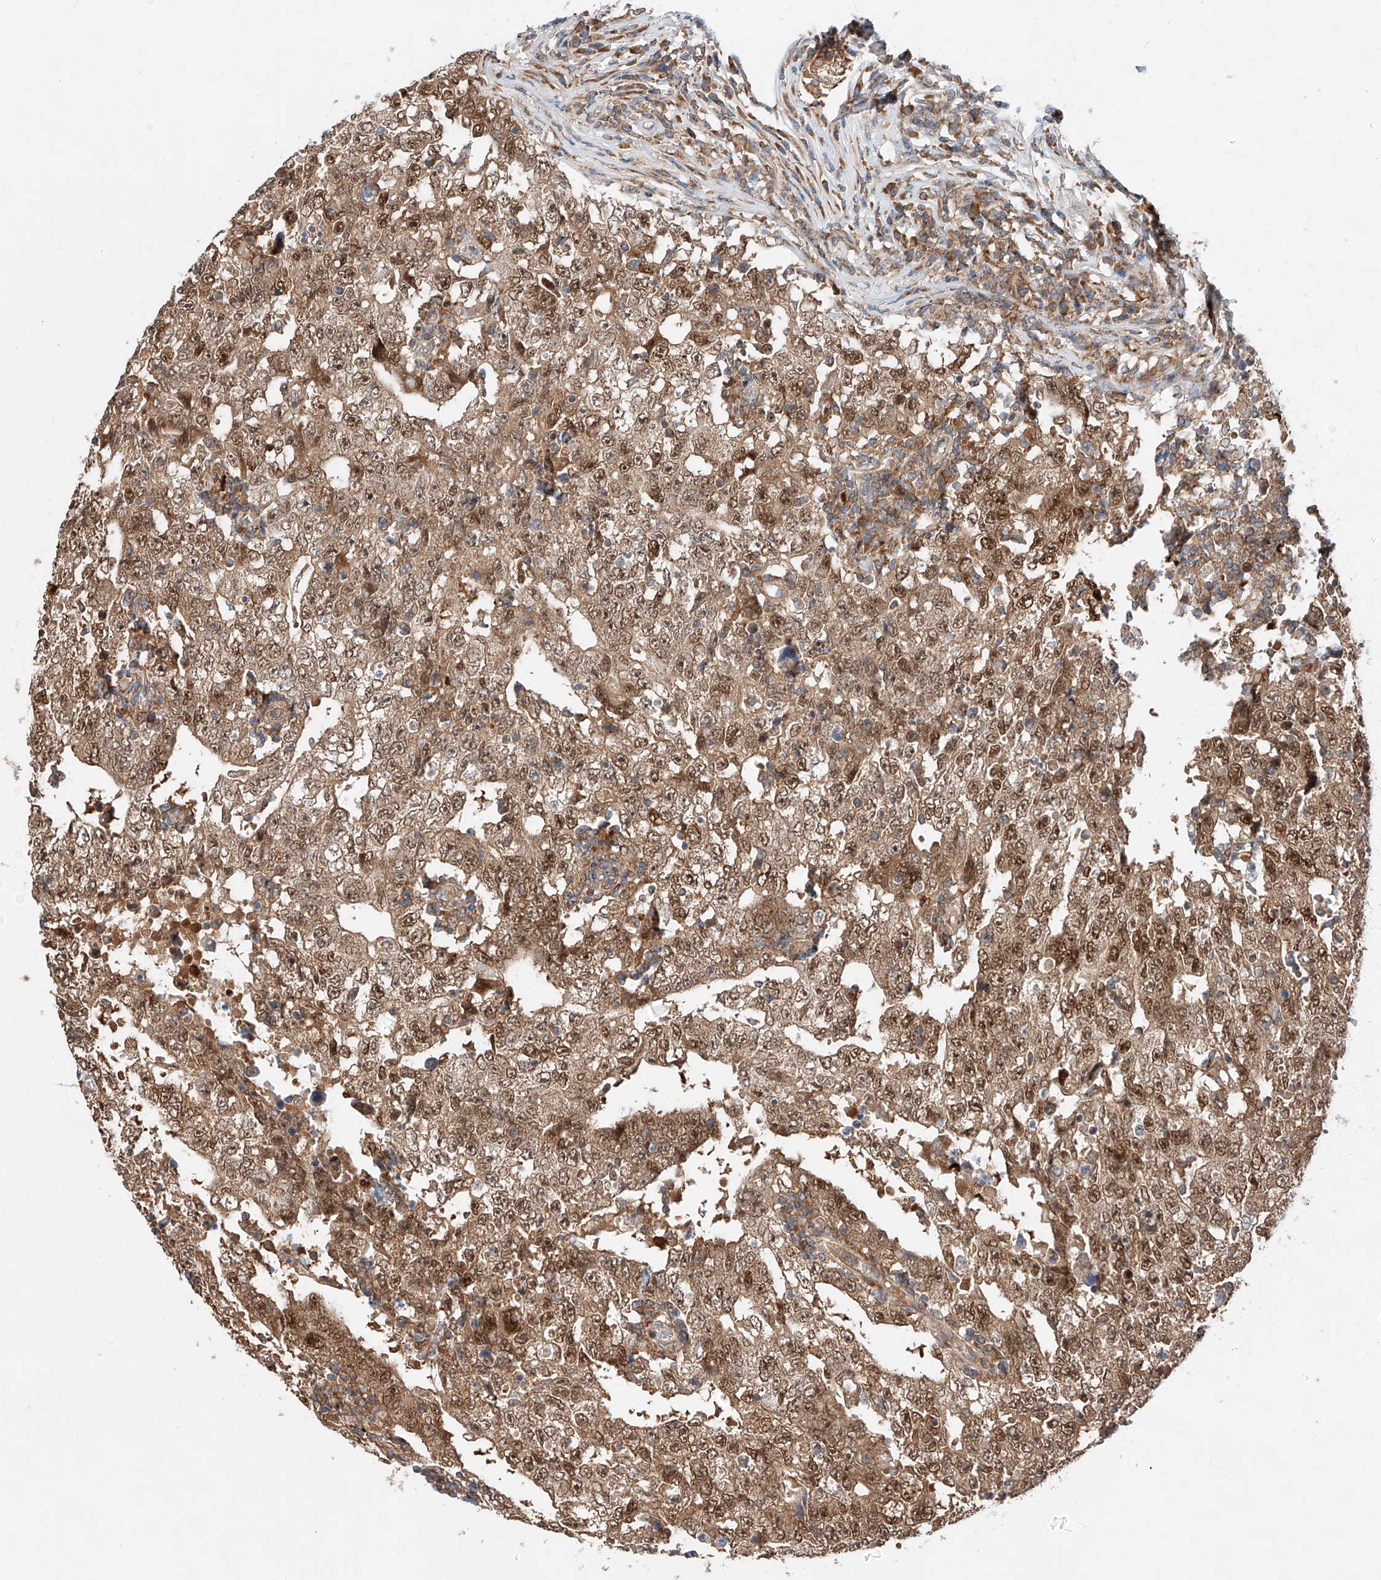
{"staining": {"intensity": "moderate", "quantity": ">75%", "location": "cytoplasmic/membranous,nuclear"}, "tissue": "testis cancer", "cell_type": "Tumor cells", "image_type": "cancer", "snomed": [{"axis": "morphology", "description": "Carcinoma, Embryonal, NOS"}, {"axis": "topography", "description": "Testis"}], "caption": "A histopathology image of human embryonal carcinoma (testis) stained for a protein demonstrates moderate cytoplasmic/membranous and nuclear brown staining in tumor cells. The staining was performed using DAB, with brown indicating positive protein expression. Nuclei are stained blue with hematoxylin.", "gene": "RUSC1", "patient": {"sex": "male", "age": 26}}